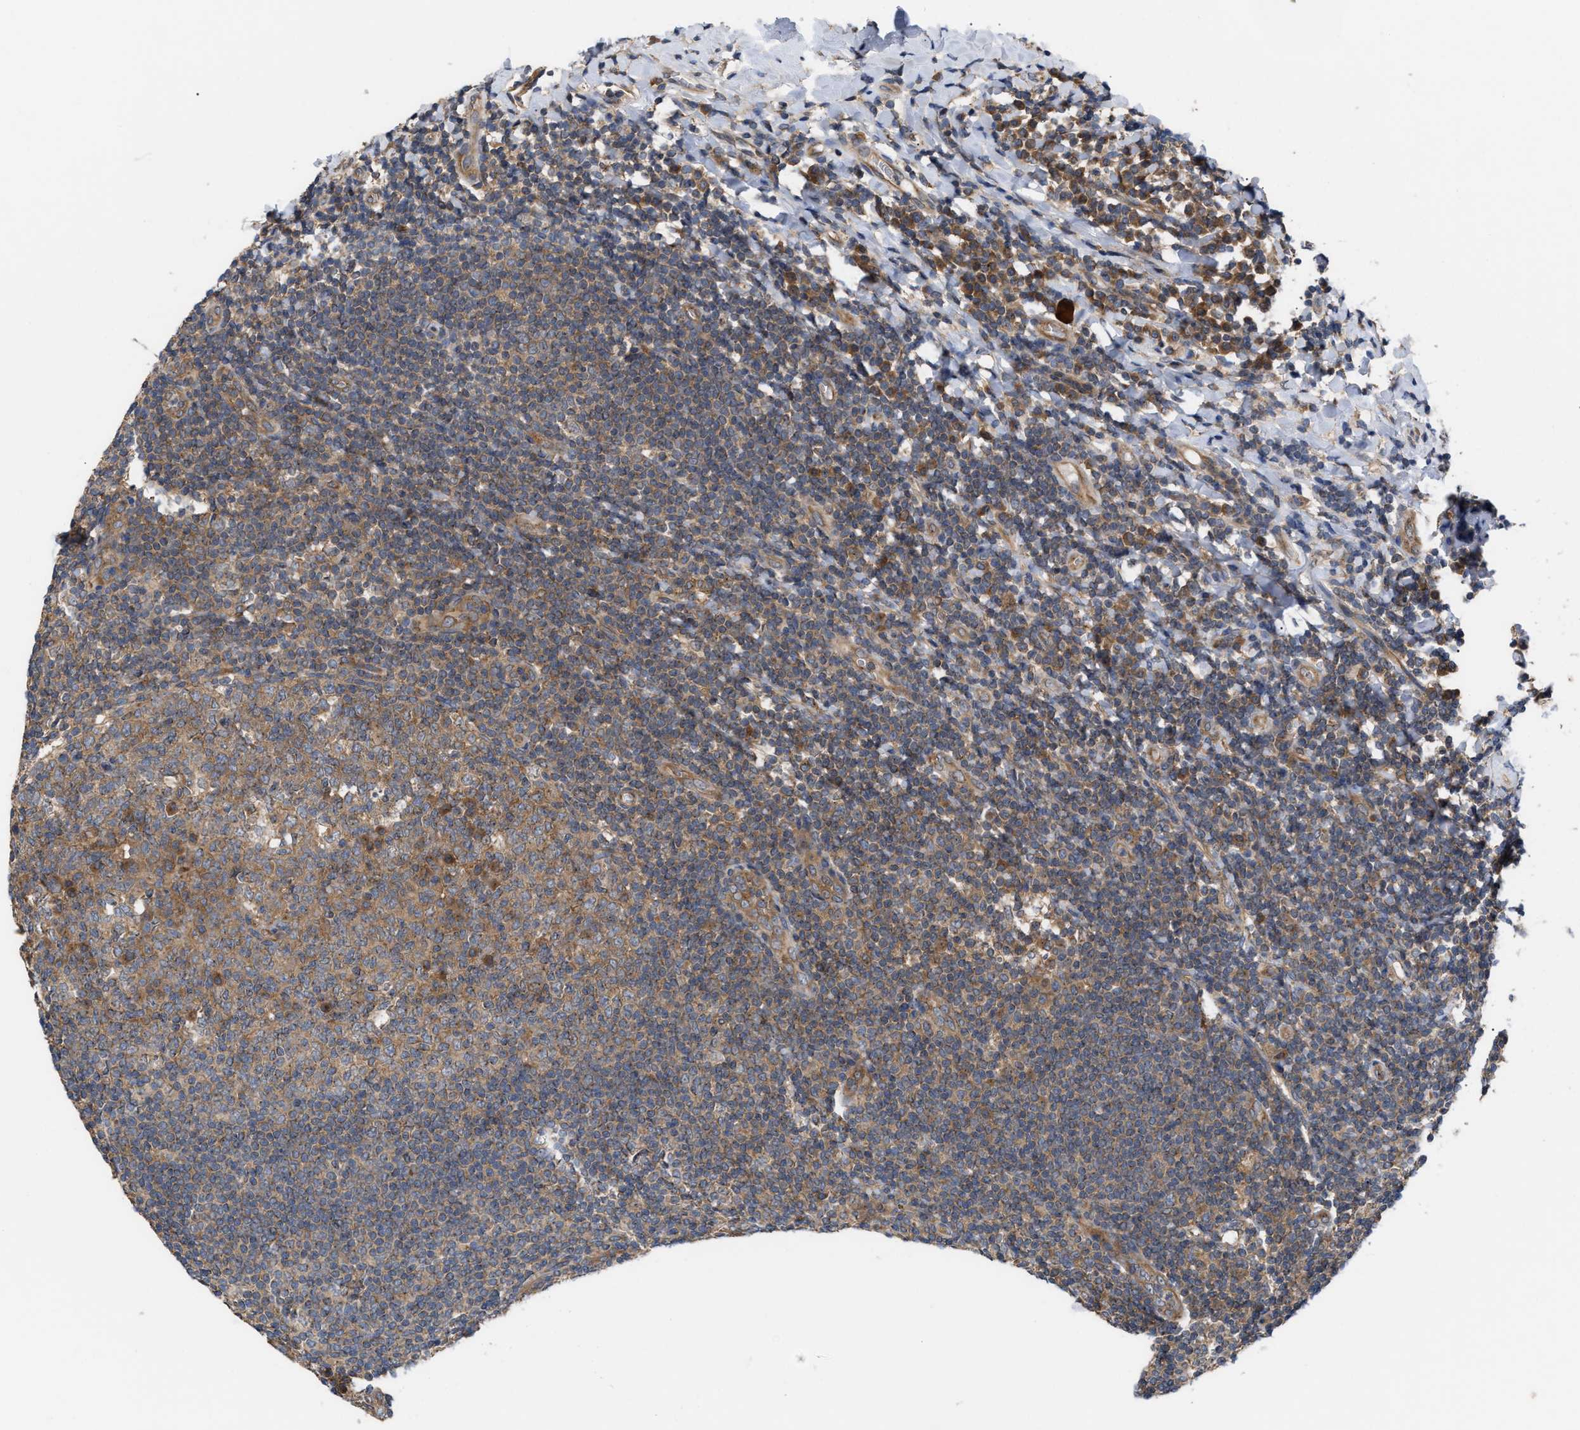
{"staining": {"intensity": "moderate", "quantity": ">75%", "location": "cytoplasmic/membranous"}, "tissue": "tonsil", "cell_type": "Germinal center cells", "image_type": "normal", "snomed": [{"axis": "morphology", "description": "Normal tissue, NOS"}, {"axis": "topography", "description": "Tonsil"}], "caption": "Germinal center cells show medium levels of moderate cytoplasmic/membranous positivity in approximately >75% of cells in benign tonsil.", "gene": "LAPTM4B", "patient": {"sex": "male", "age": 31}}